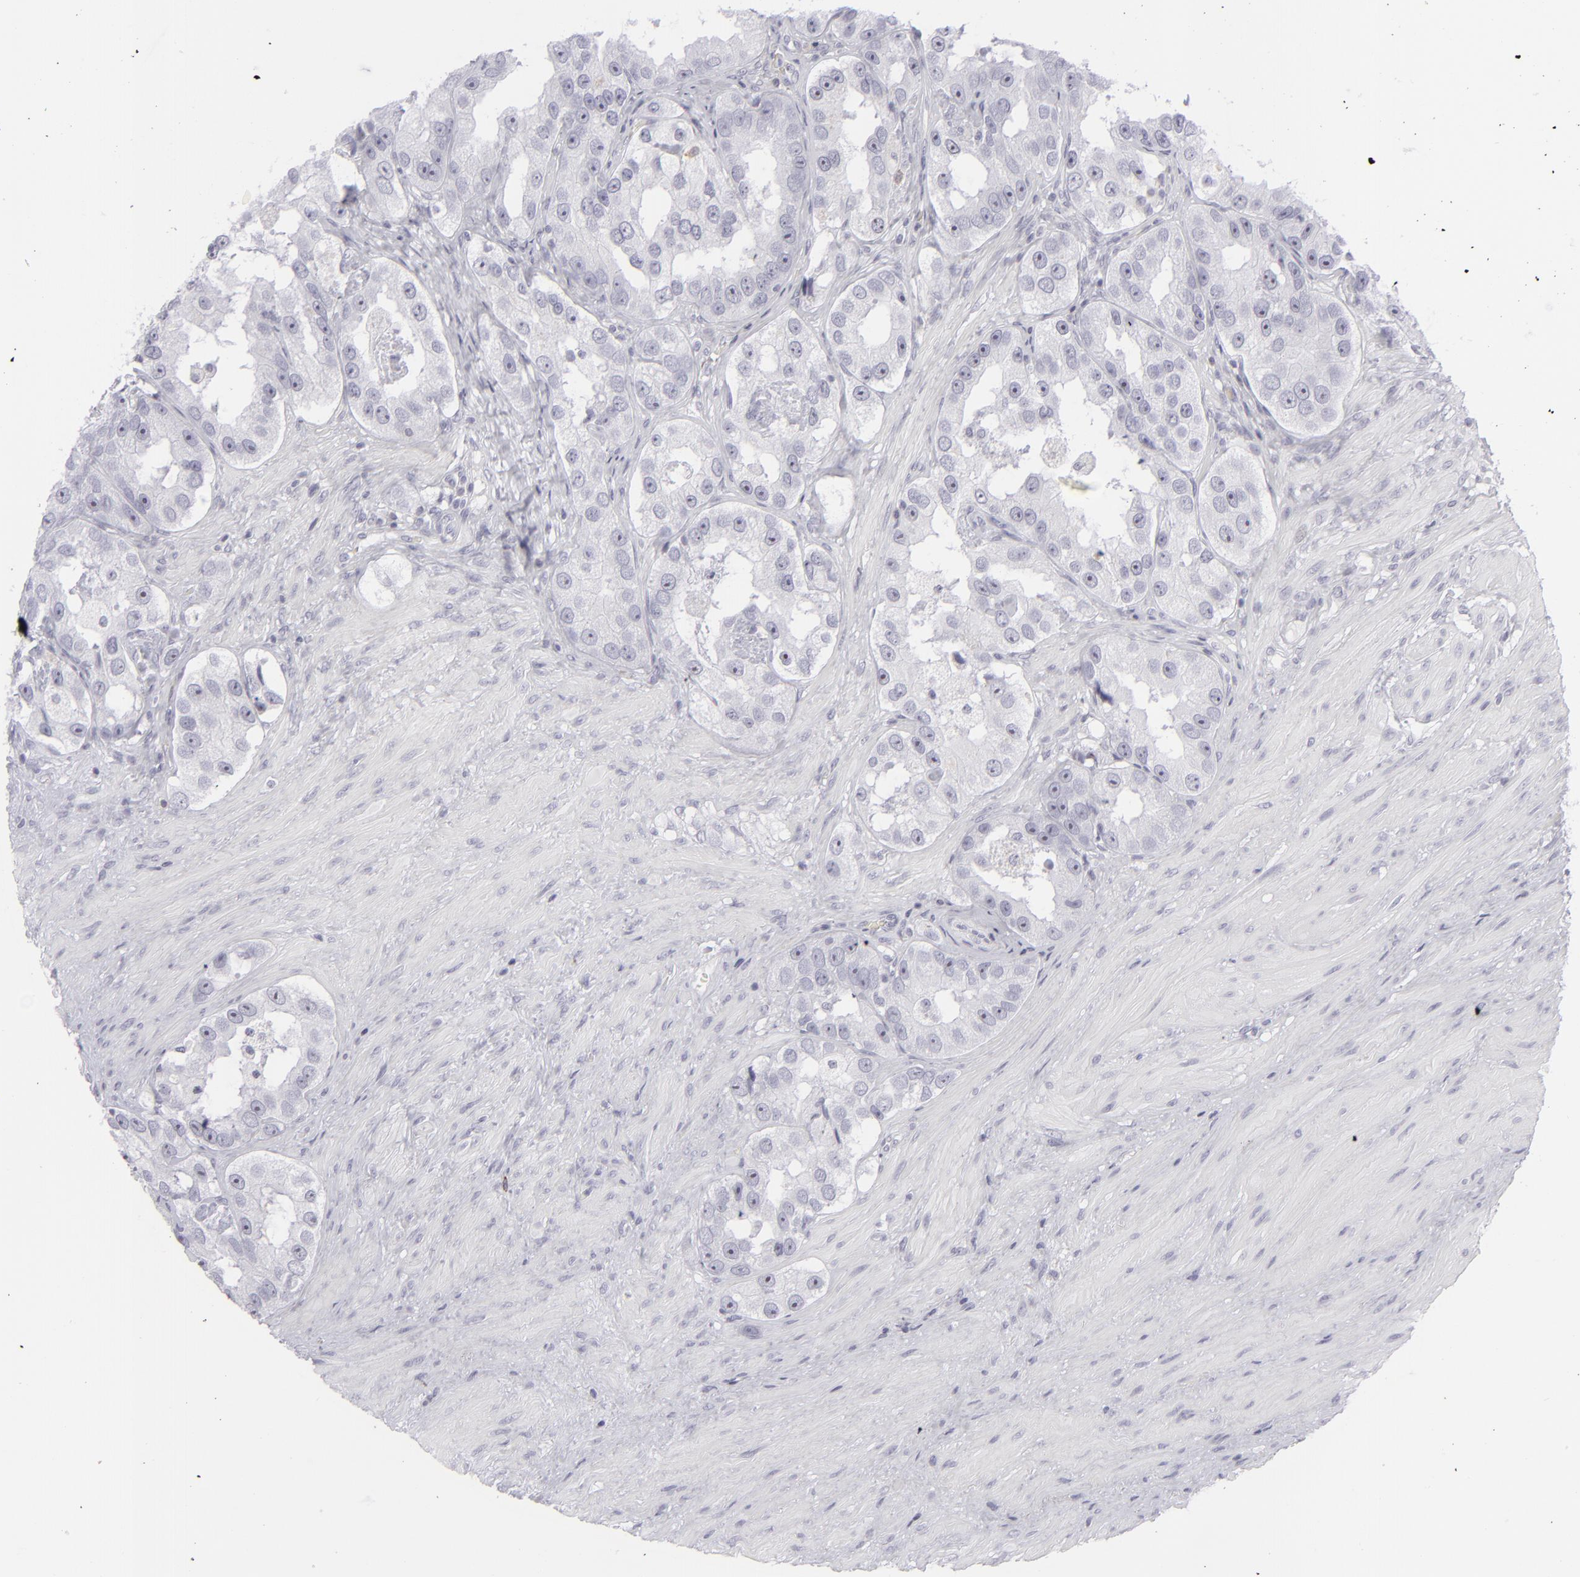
{"staining": {"intensity": "negative", "quantity": "none", "location": "none"}, "tissue": "prostate cancer", "cell_type": "Tumor cells", "image_type": "cancer", "snomed": [{"axis": "morphology", "description": "Adenocarcinoma, High grade"}, {"axis": "topography", "description": "Prostate"}], "caption": "DAB immunohistochemical staining of human high-grade adenocarcinoma (prostate) shows no significant staining in tumor cells.", "gene": "CD7", "patient": {"sex": "male", "age": 63}}